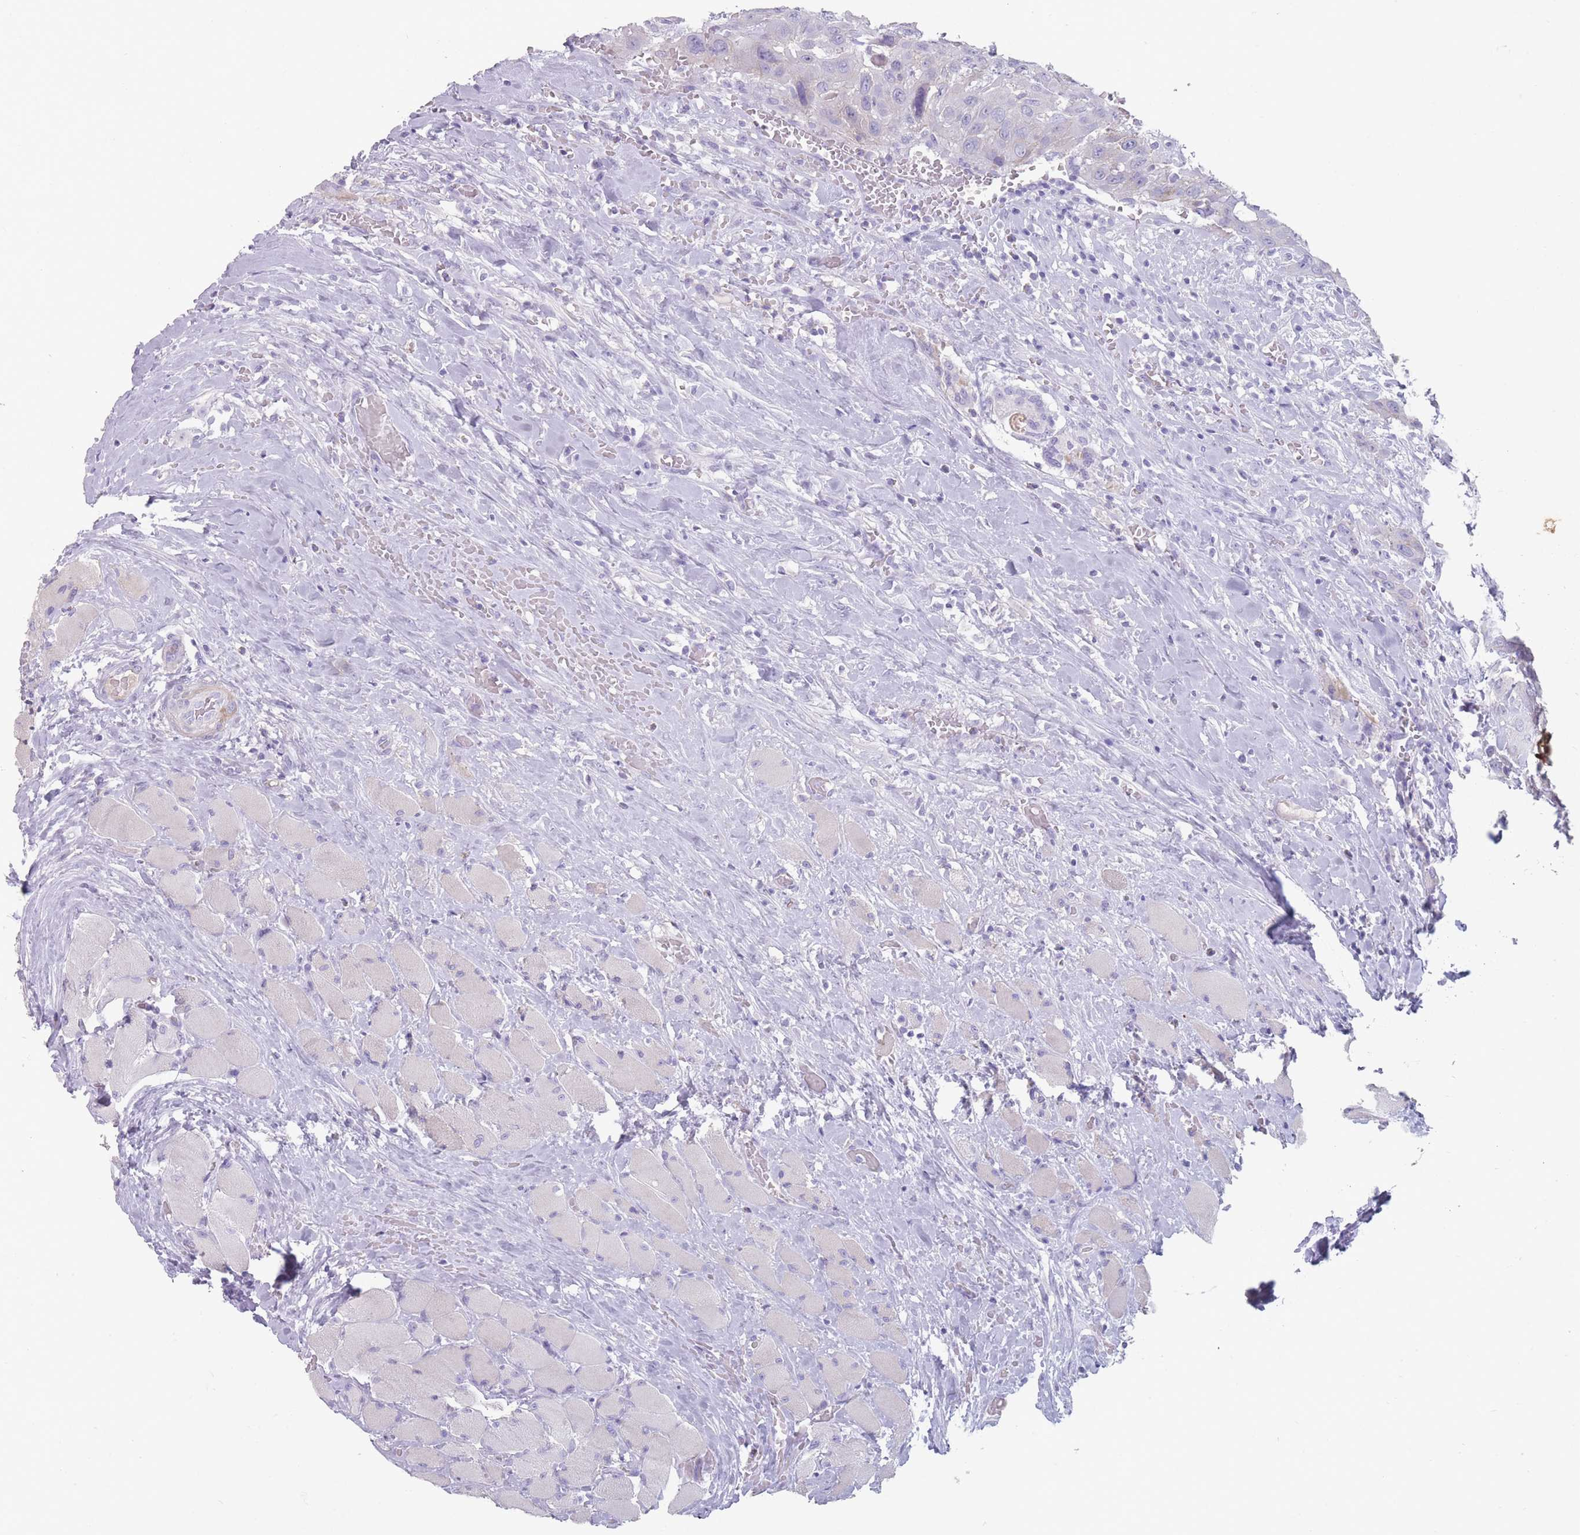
{"staining": {"intensity": "negative", "quantity": "none", "location": "none"}, "tissue": "head and neck cancer", "cell_type": "Tumor cells", "image_type": "cancer", "snomed": [{"axis": "morphology", "description": "Squamous cell carcinoma, NOS"}, {"axis": "topography", "description": "Head-Neck"}], "caption": "This micrograph is of head and neck squamous cell carcinoma stained with immunohistochemistry (IHC) to label a protein in brown with the nuclei are counter-stained blue. There is no expression in tumor cells. Nuclei are stained in blue.", "gene": "RHBG", "patient": {"sex": "male", "age": 81}}